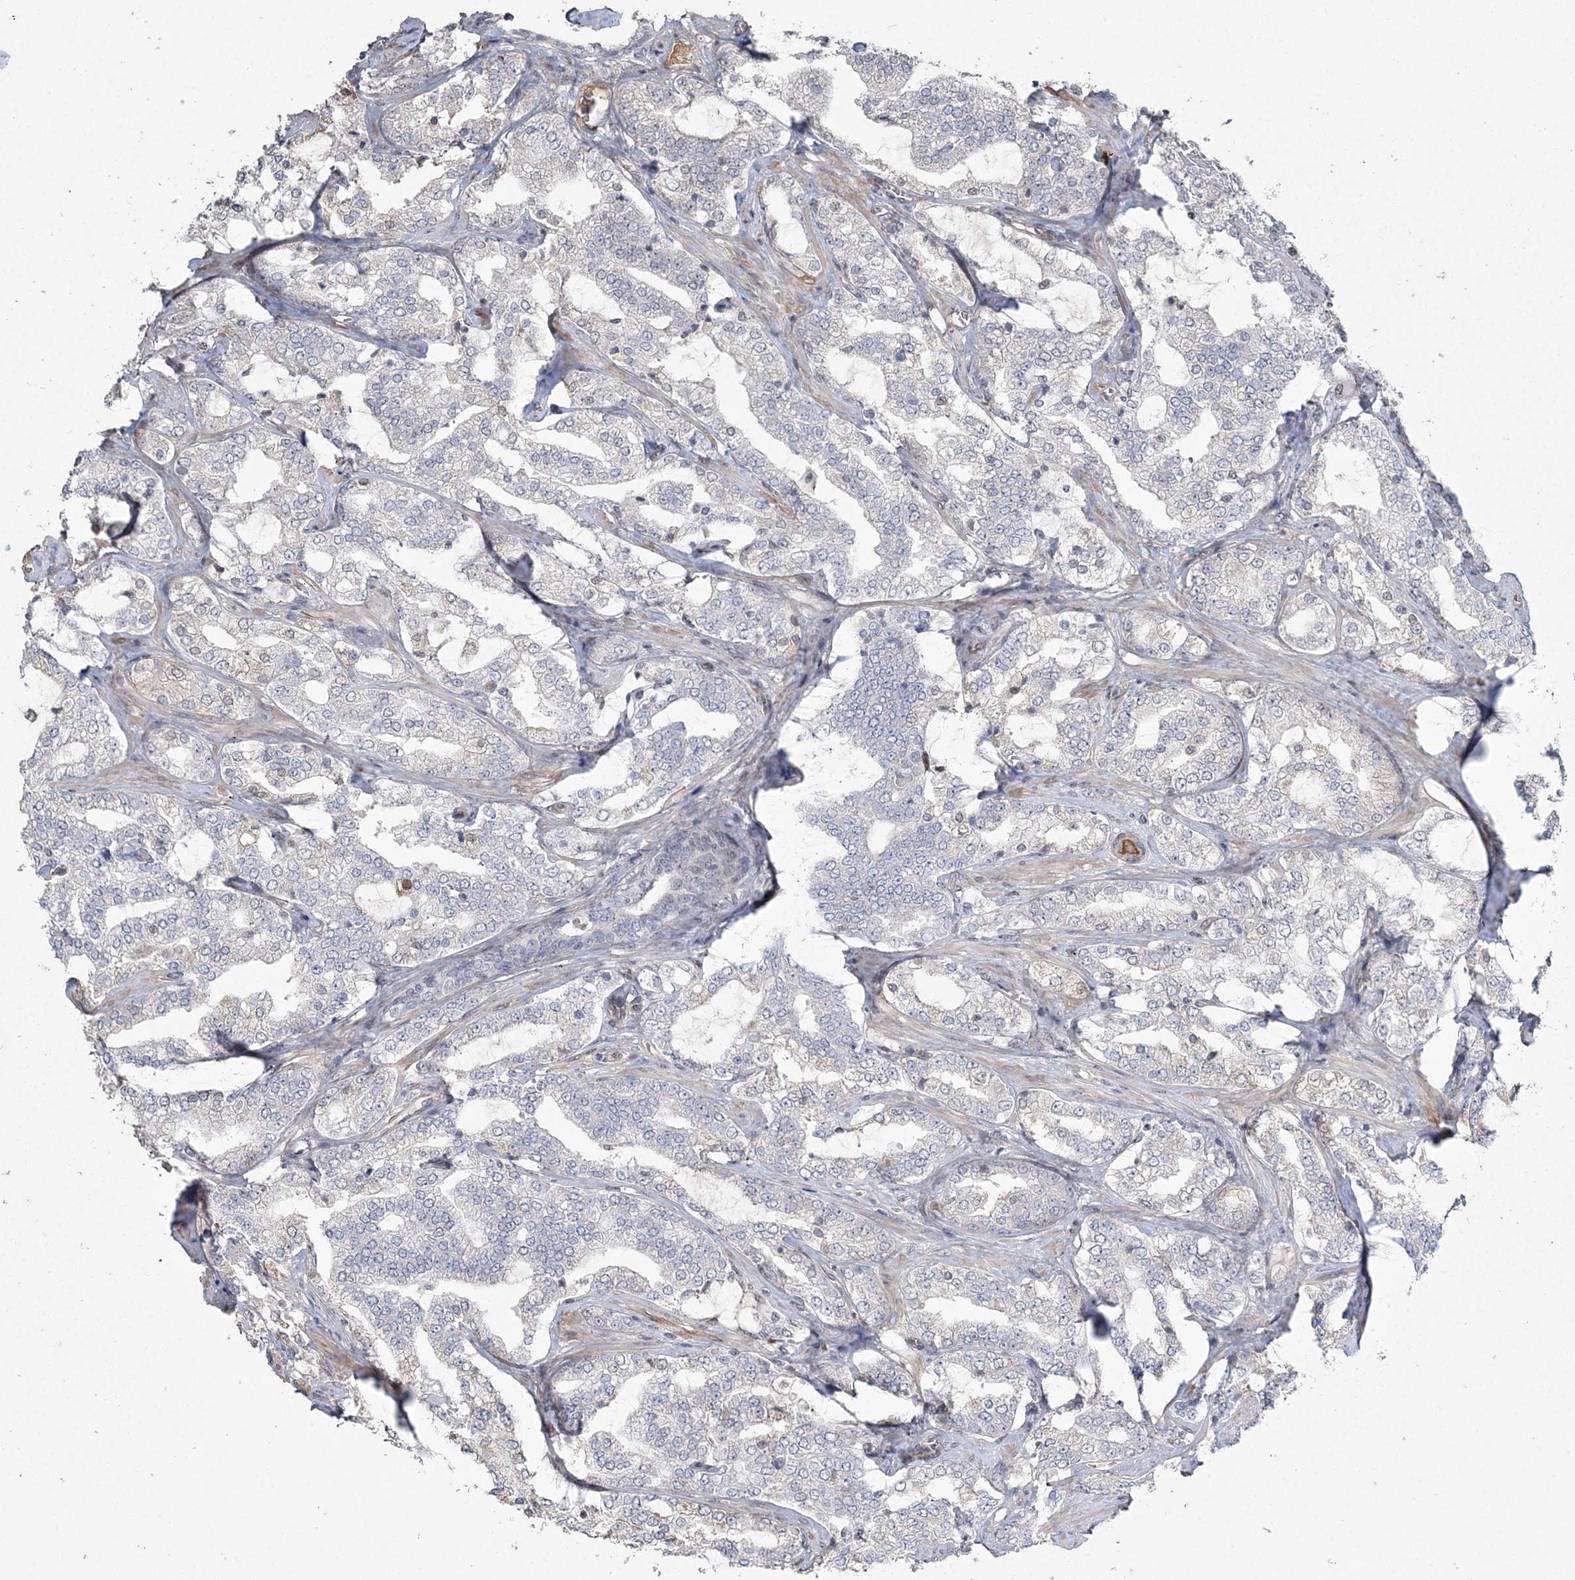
{"staining": {"intensity": "negative", "quantity": "none", "location": "none"}, "tissue": "prostate cancer", "cell_type": "Tumor cells", "image_type": "cancer", "snomed": [{"axis": "morphology", "description": "Adenocarcinoma, High grade"}, {"axis": "topography", "description": "Prostate"}], "caption": "The immunohistochemistry image has no significant positivity in tumor cells of prostate high-grade adenocarcinoma tissue.", "gene": "RBM17", "patient": {"sex": "male", "age": 64}}